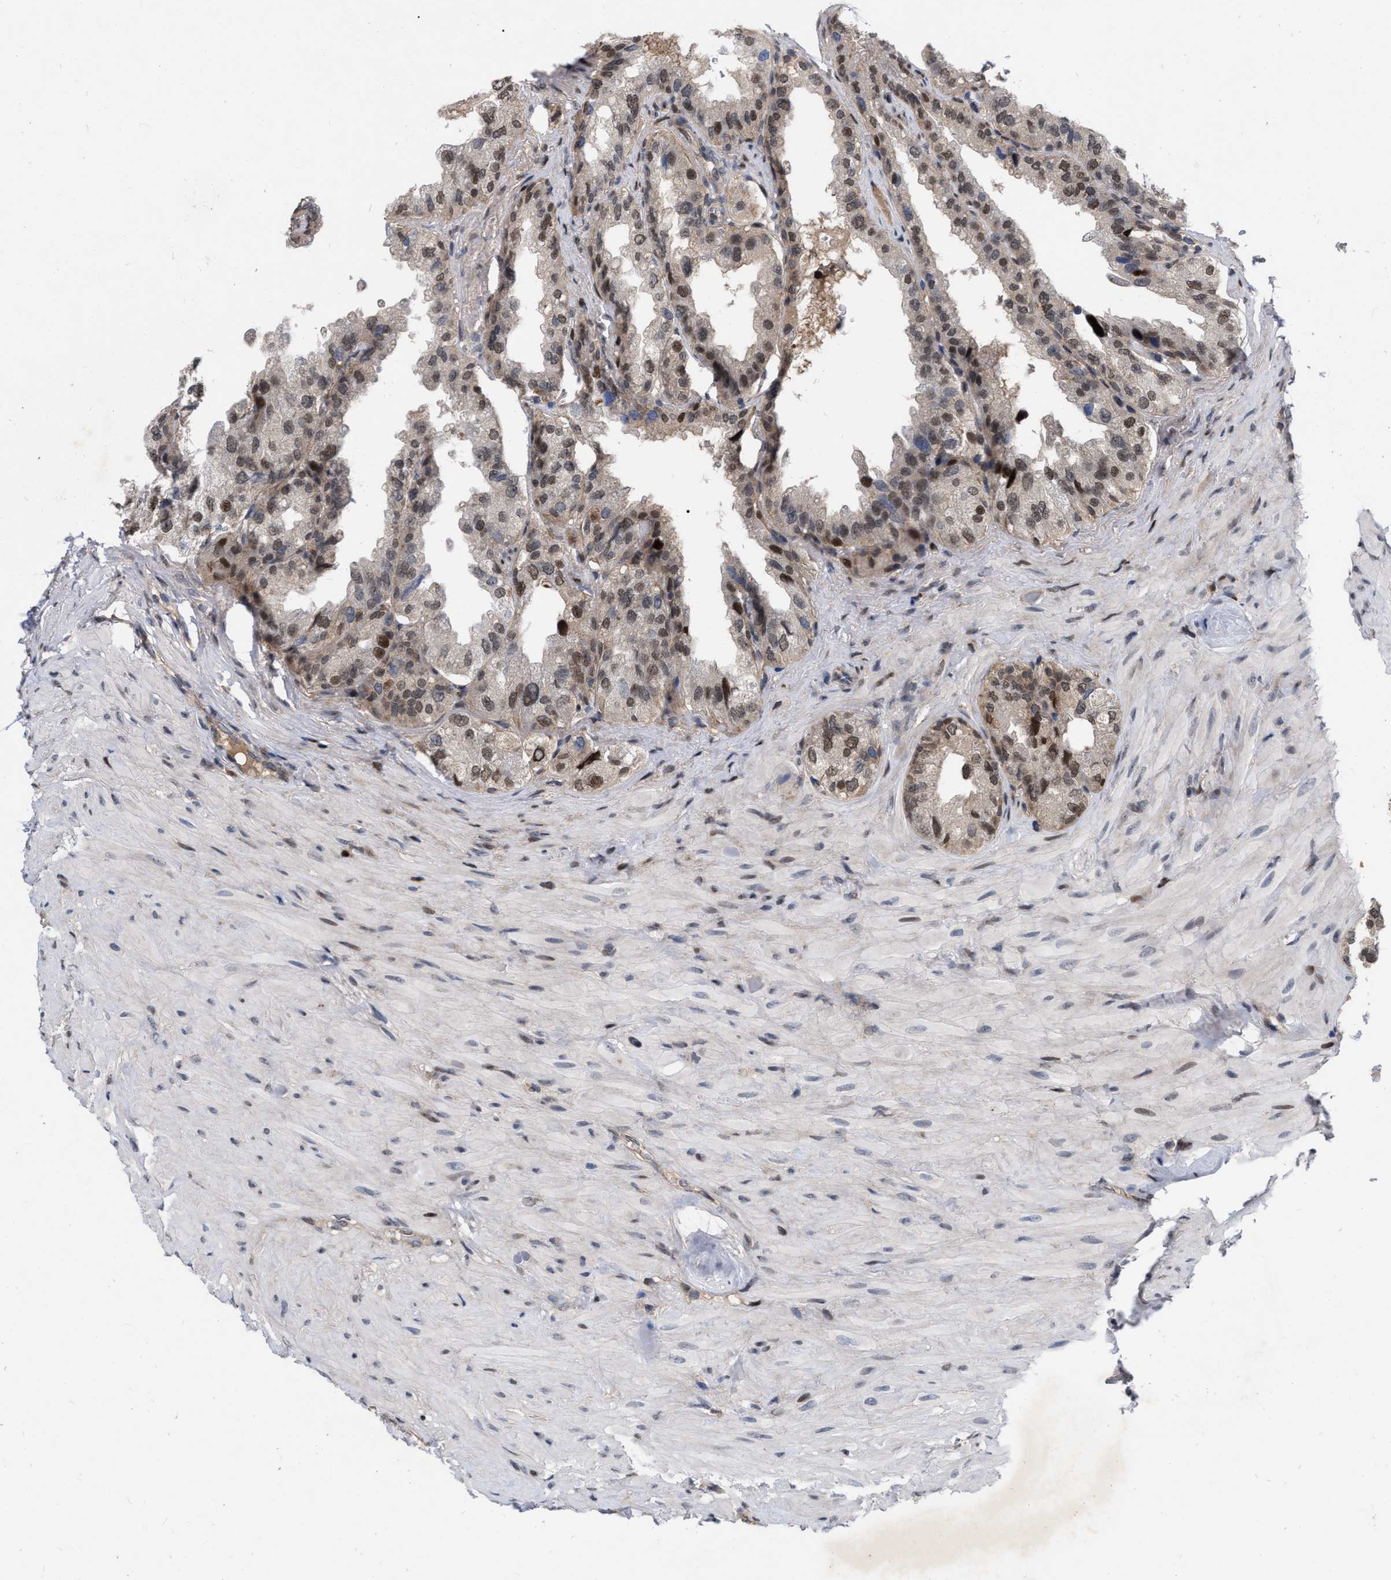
{"staining": {"intensity": "moderate", "quantity": ">75%", "location": "cytoplasmic/membranous,nuclear"}, "tissue": "seminal vesicle", "cell_type": "Glandular cells", "image_type": "normal", "snomed": [{"axis": "morphology", "description": "Normal tissue, NOS"}, {"axis": "topography", "description": "Seminal veicle"}], "caption": "This histopathology image demonstrates normal seminal vesicle stained with immunohistochemistry to label a protein in brown. The cytoplasmic/membranous,nuclear of glandular cells show moderate positivity for the protein. Nuclei are counter-stained blue.", "gene": "MDM4", "patient": {"sex": "male", "age": 68}}